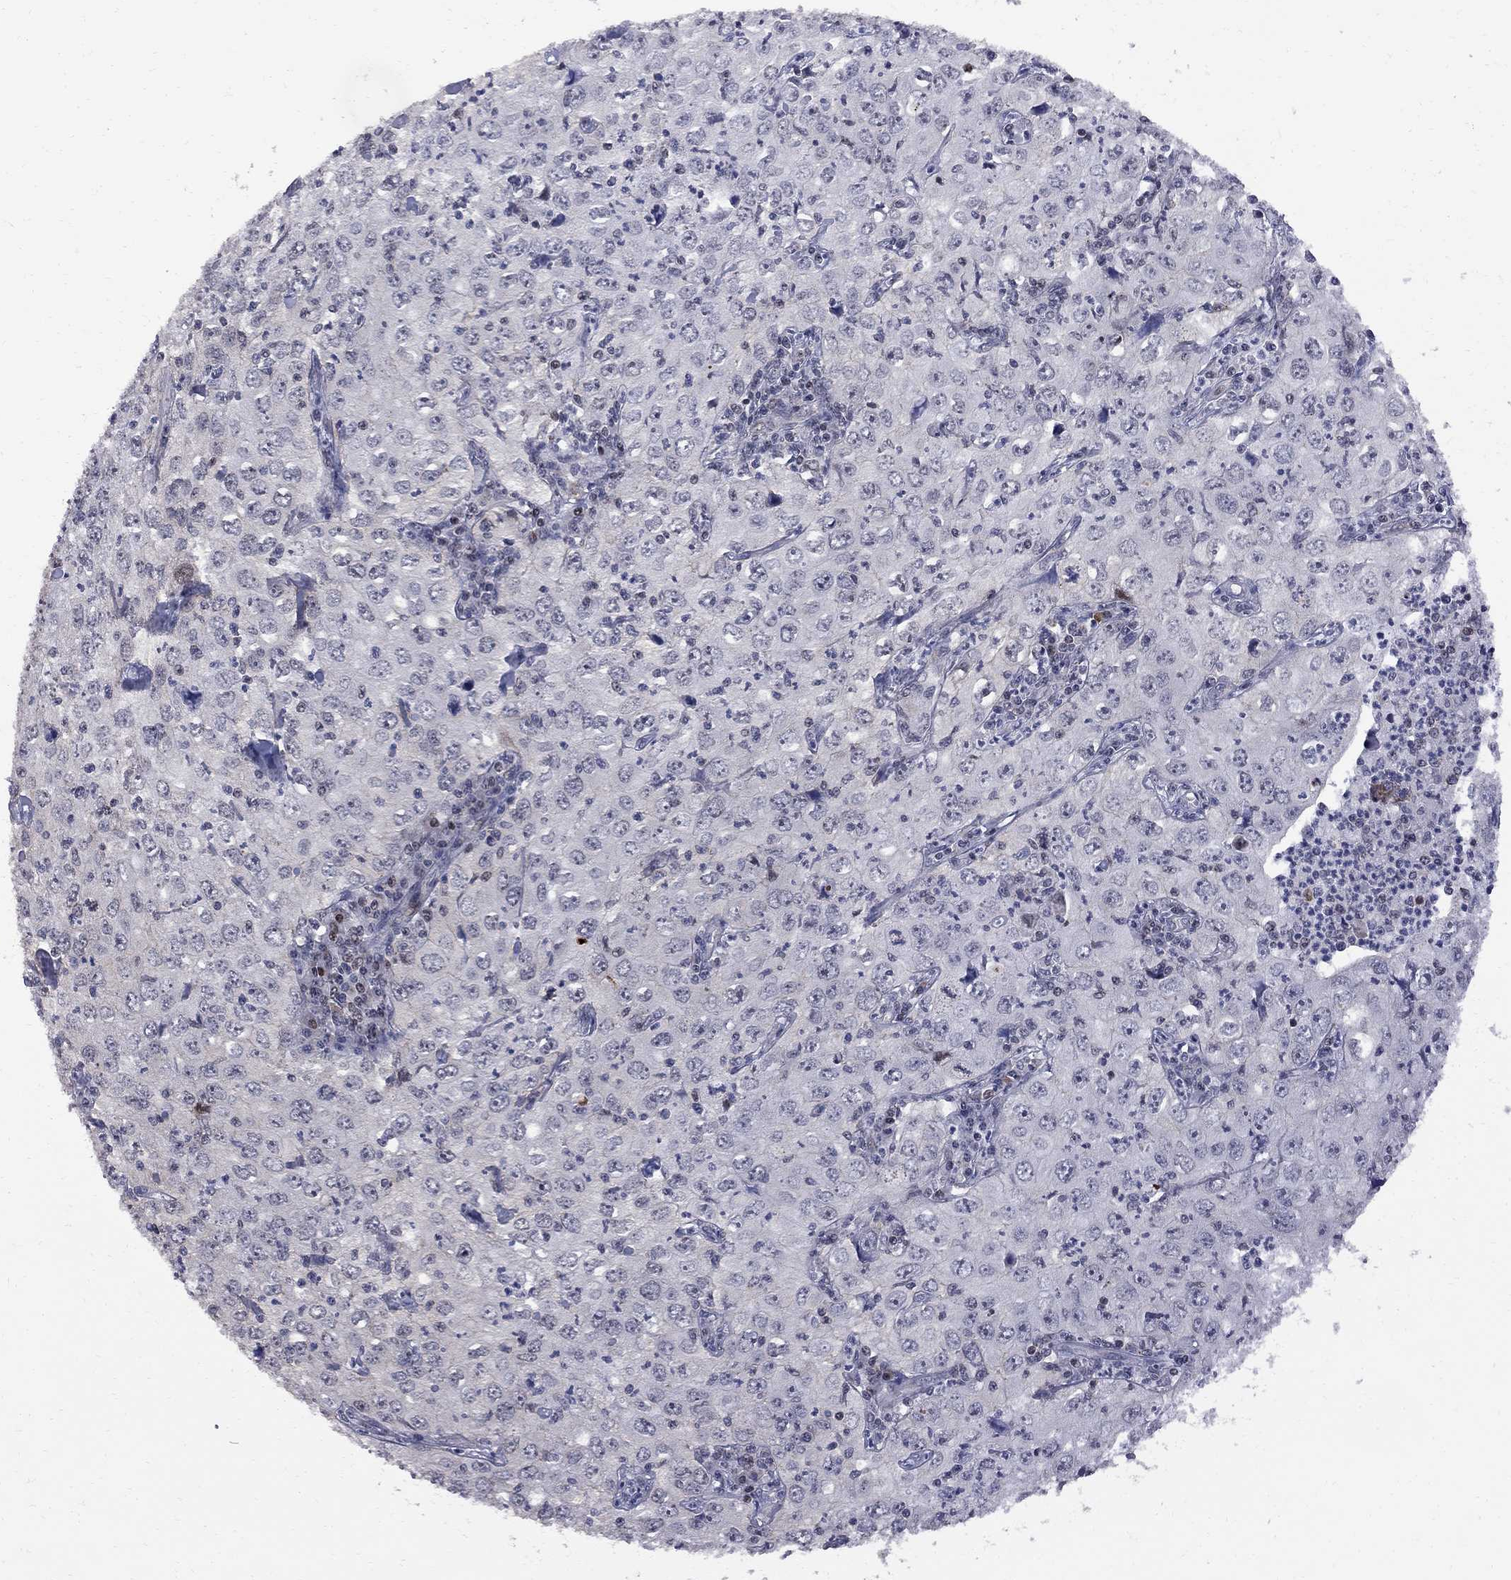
{"staining": {"intensity": "negative", "quantity": "none", "location": "none"}, "tissue": "cervical cancer", "cell_type": "Tumor cells", "image_type": "cancer", "snomed": [{"axis": "morphology", "description": "Squamous cell carcinoma, NOS"}, {"axis": "topography", "description": "Cervix"}], "caption": "An immunohistochemistry micrograph of squamous cell carcinoma (cervical) is shown. There is no staining in tumor cells of squamous cell carcinoma (cervical).", "gene": "DHX33", "patient": {"sex": "female", "age": 24}}